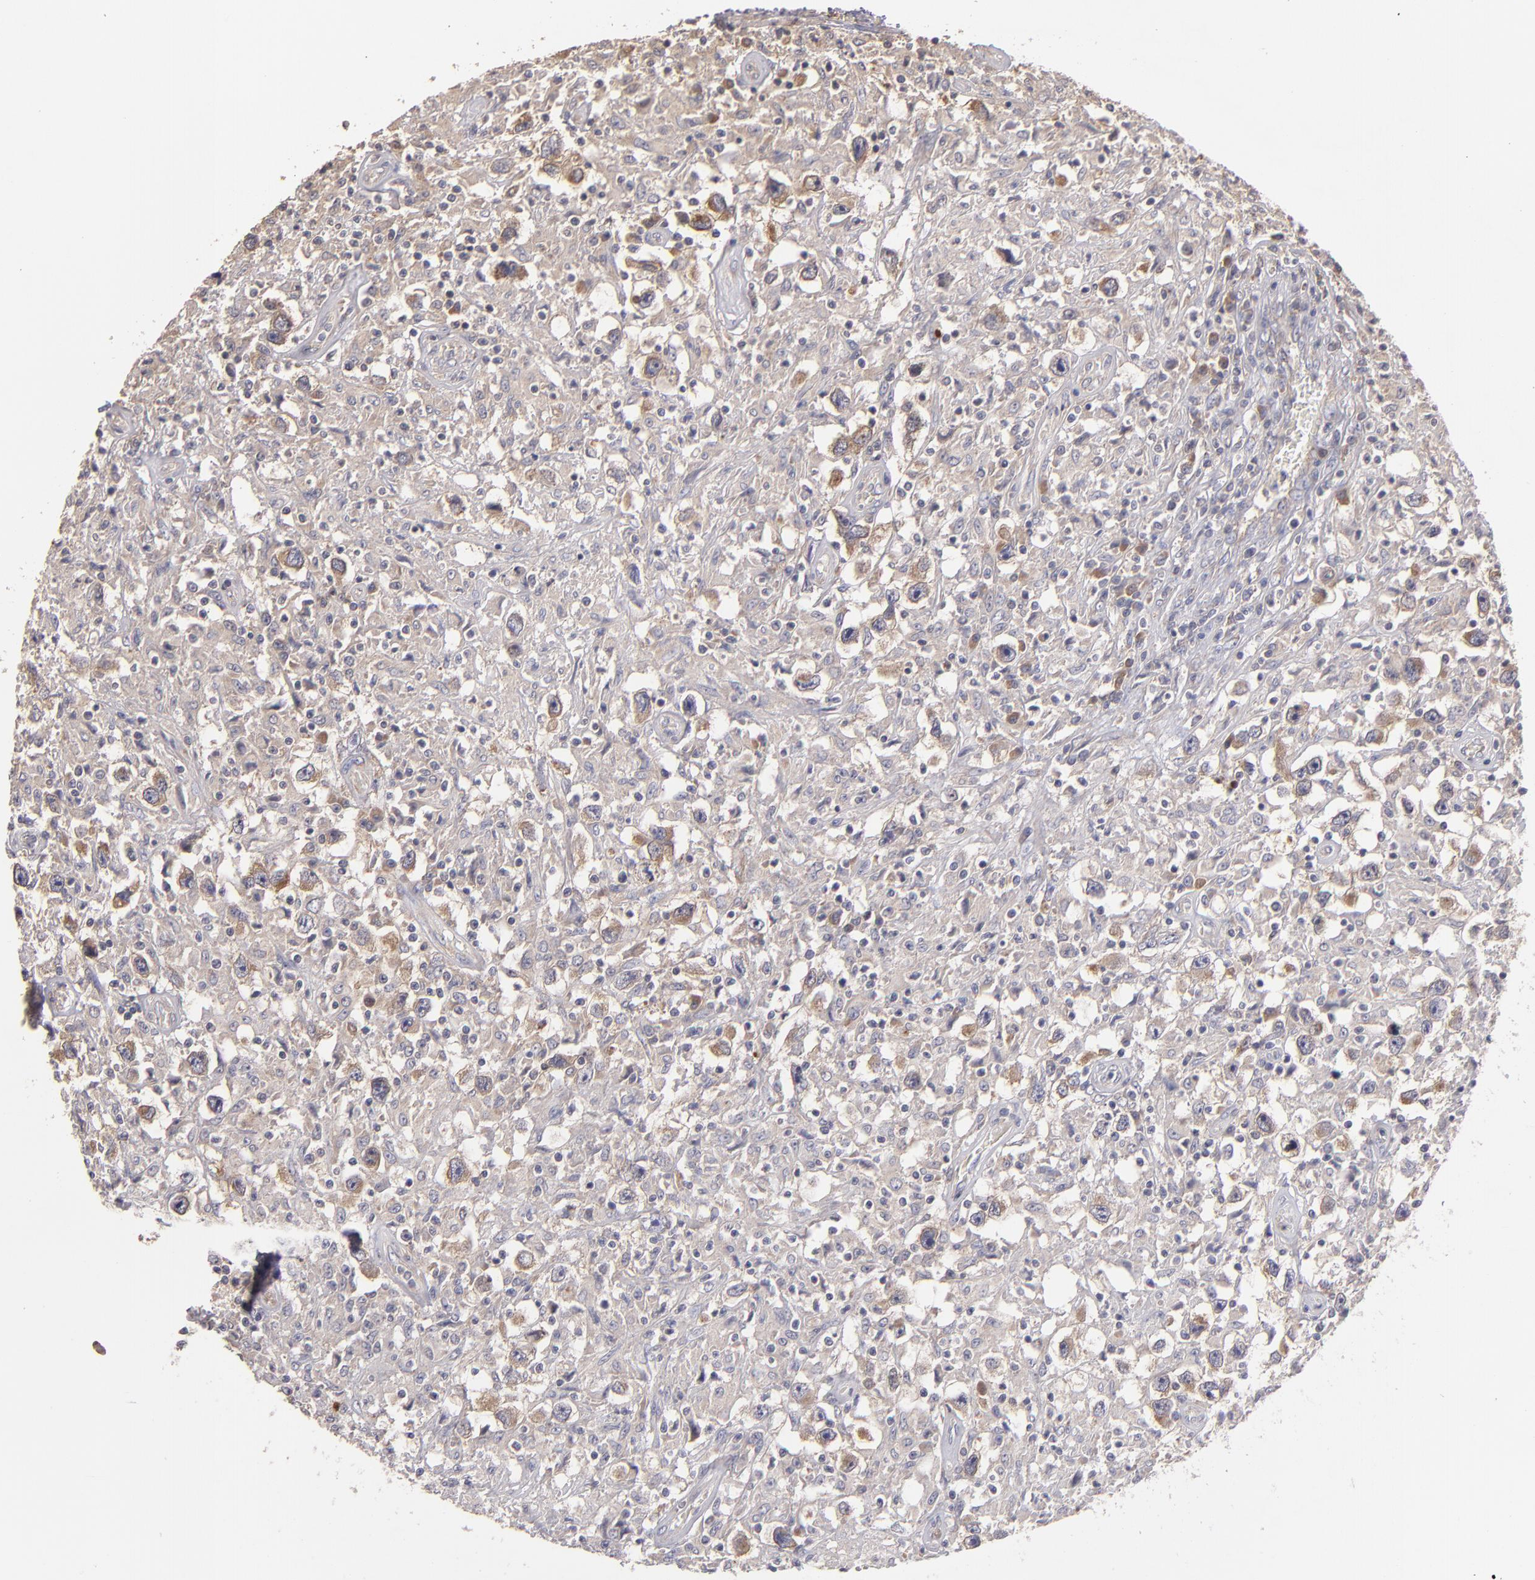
{"staining": {"intensity": "moderate", "quantity": "25%-75%", "location": "cytoplasmic/membranous"}, "tissue": "testis cancer", "cell_type": "Tumor cells", "image_type": "cancer", "snomed": [{"axis": "morphology", "description": "Seminoma, NOS"}, {"axis": "topography", "description": "Testis"}], "caption": "An IHC histopathology image of neoplastic tissue is shown. Protein staining in brown labels moderate cytoplasmic/membranous positivity in seminoma (testis) within tumor cells.", "gene": "UPF3B", "patient": {"sex": "male", "age": 34}}